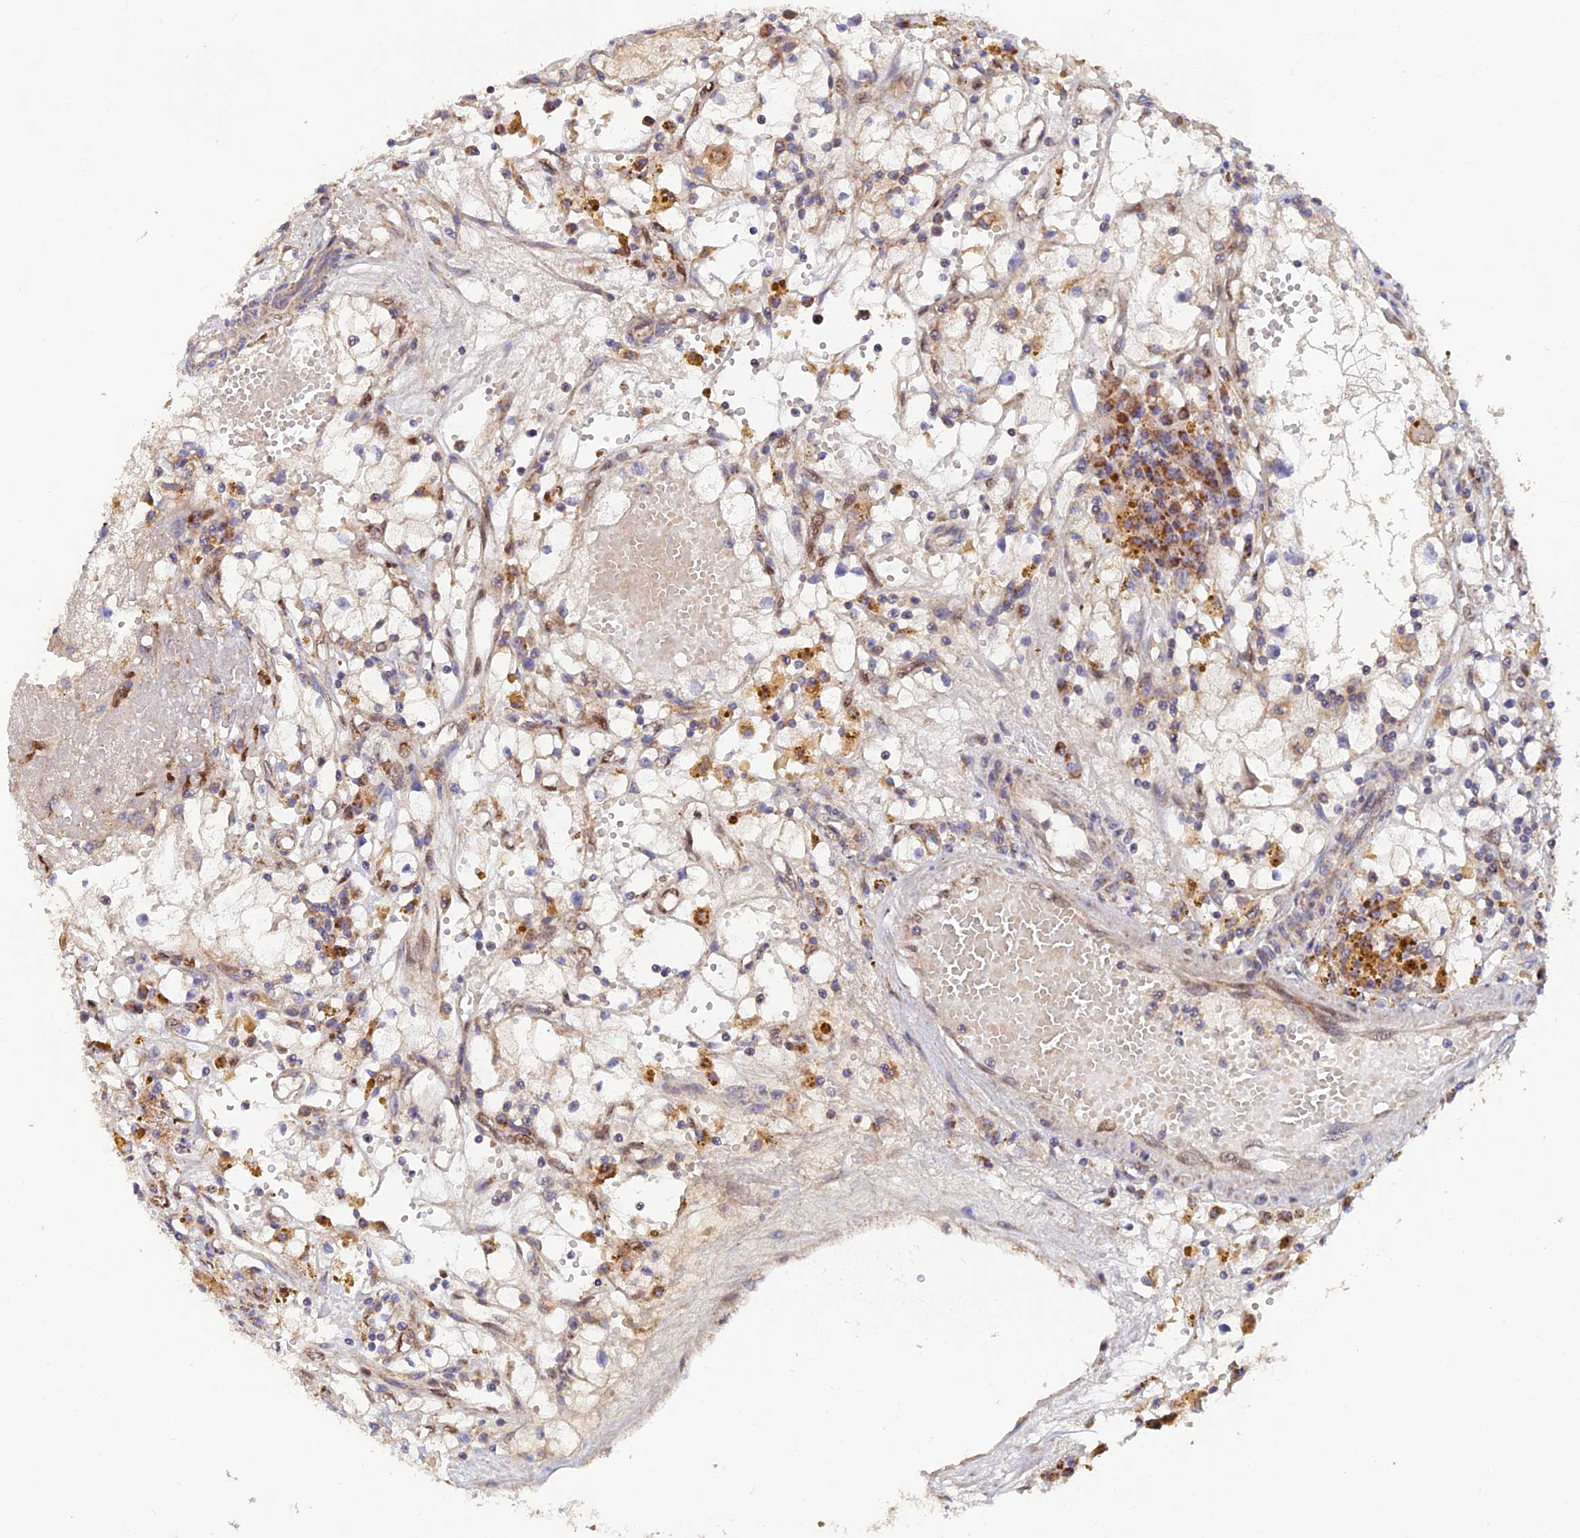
{"staining": {"intensity": "negative", "quantity": "none", "location": "none"}, "tissue": "renal cancer", "cell_type": "Tumor cells", "image_type": "cancer", "snomed": [{"axis": "morphology", "description": "Adenocarcinoma, NOS"}, {"axis": "topography", "description": "Kidney"}], "caption": "High magnification brightfield microscopy of renal cancer (adenocarcinoma) stained with DAB (brown) and counterstained with hematoxylin (blue): tumor cells show no significant staining.", "gene": "PODNL1", "patient": {"sex": "male", "age": 56}}